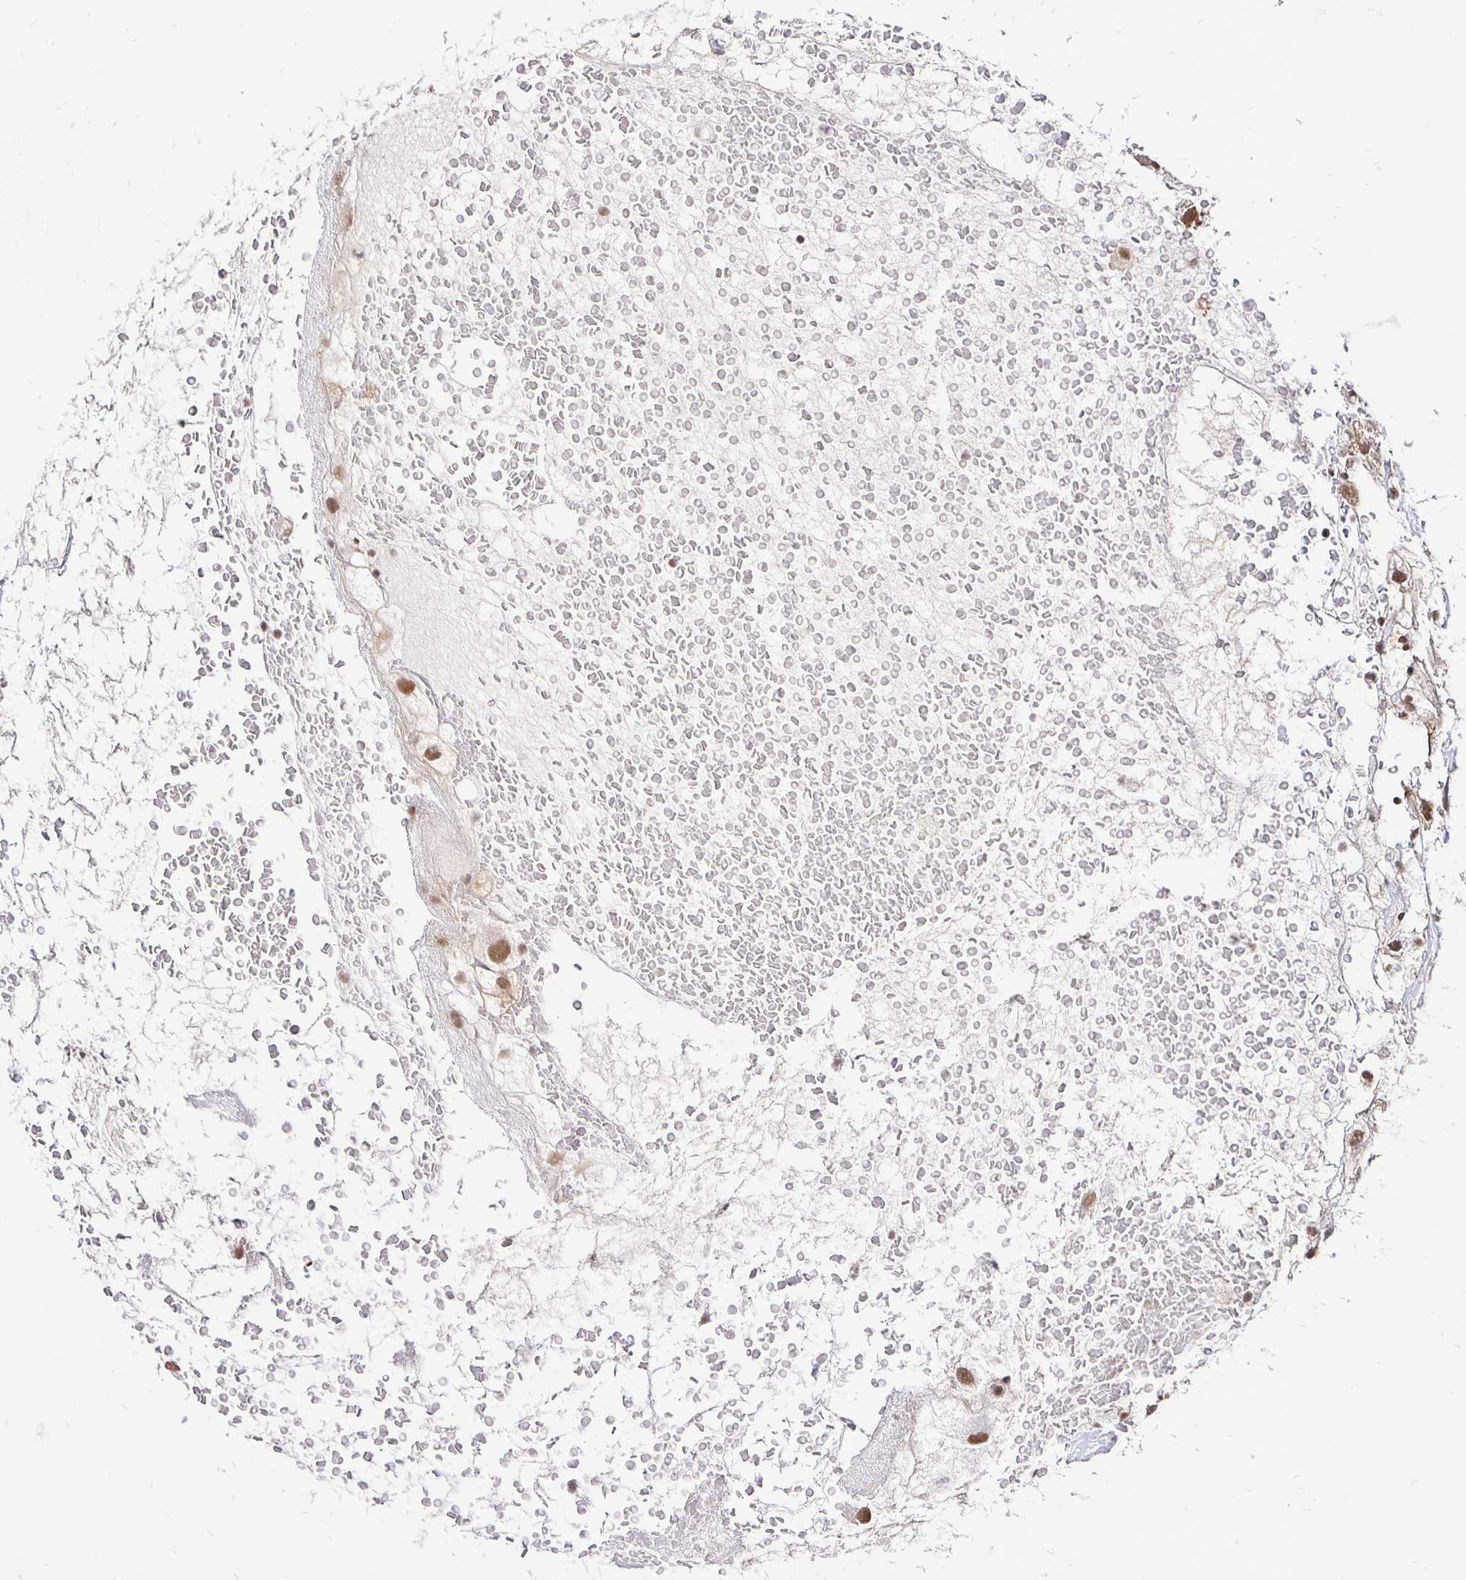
{"staining": {"intensity": "moderate", "quantity": "<25%", "location": "nuclear"}, "tissue": "renal cancer", "cell_type": "Tumor cells", "image_type": "cancer", "snomed": [{"axis": "morphology", "description": "Adenocarcinoma, NOS"}, {"axis": "topography", "description": "Kidney"}], "caption": "Adenocarcinoma (renal) stained for a protein (brown) exhibits moderate nuclear positive positivity in approximately <25% of tumor cells.", "gene": "SIN3A", "patient": {"sex": "male", "age": 59}}